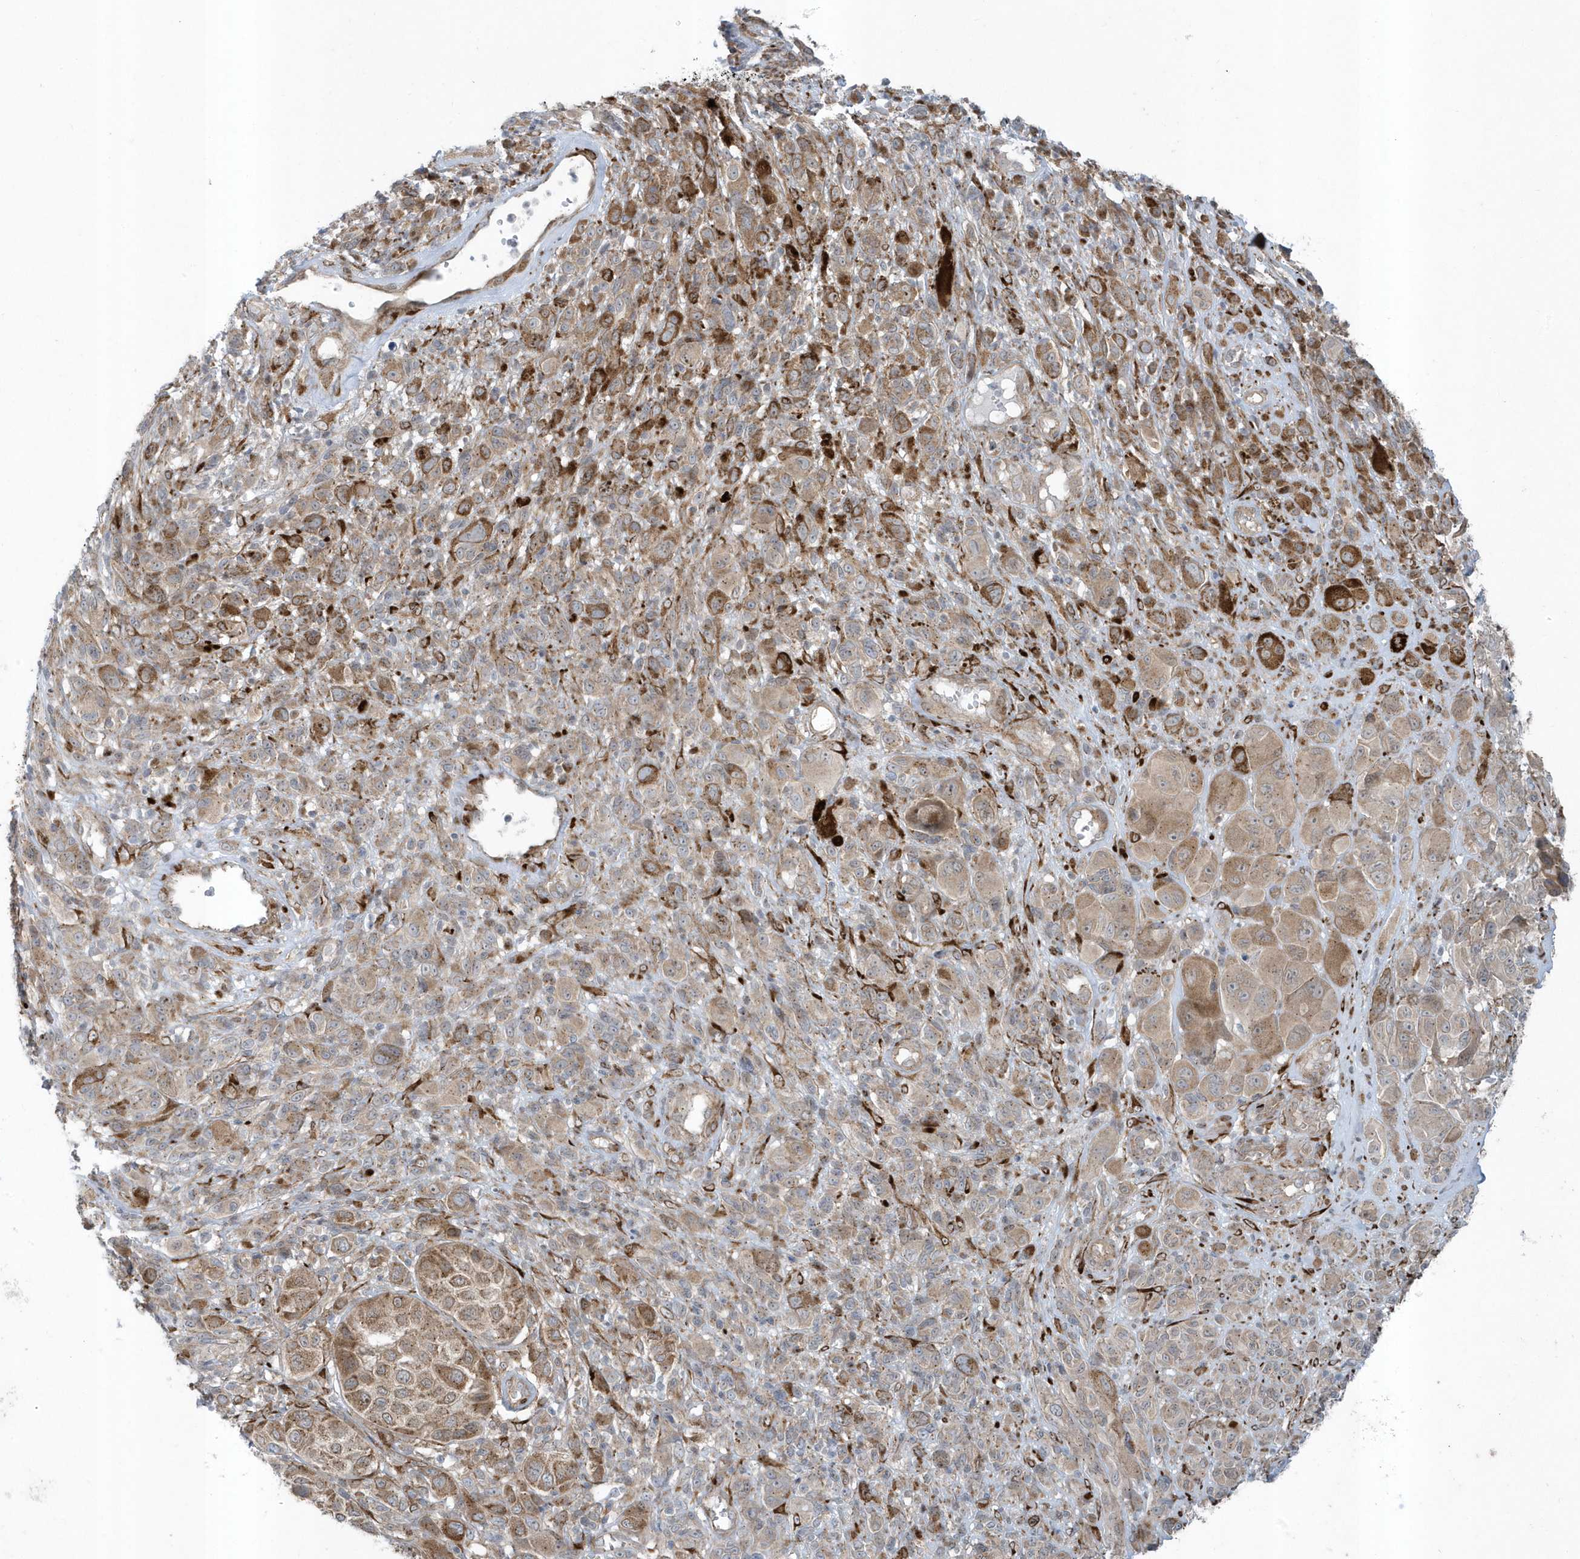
{"staining": {"intensity": "moderate", "quantity": "25%-75%", "location": "cytoplasmic/membranous"}, "tissue": "melanoma", "cell_type": "Tumor cells", "image_type": "cancer", "snomed": [{"axis": "morphology", "description": "Malignant melanoma, NOS"}, {"axis": "topography", "description": "Skin of trunk"}], "caption": "Immunohistochemical staining of human malignant melanoma shows medium levels of moderate cytoplasmic/membranous positivity in approximately 25%-75% of tumor cells.", "gene": "FAM98A", "patient": {"sex": "male", "age": 71}}